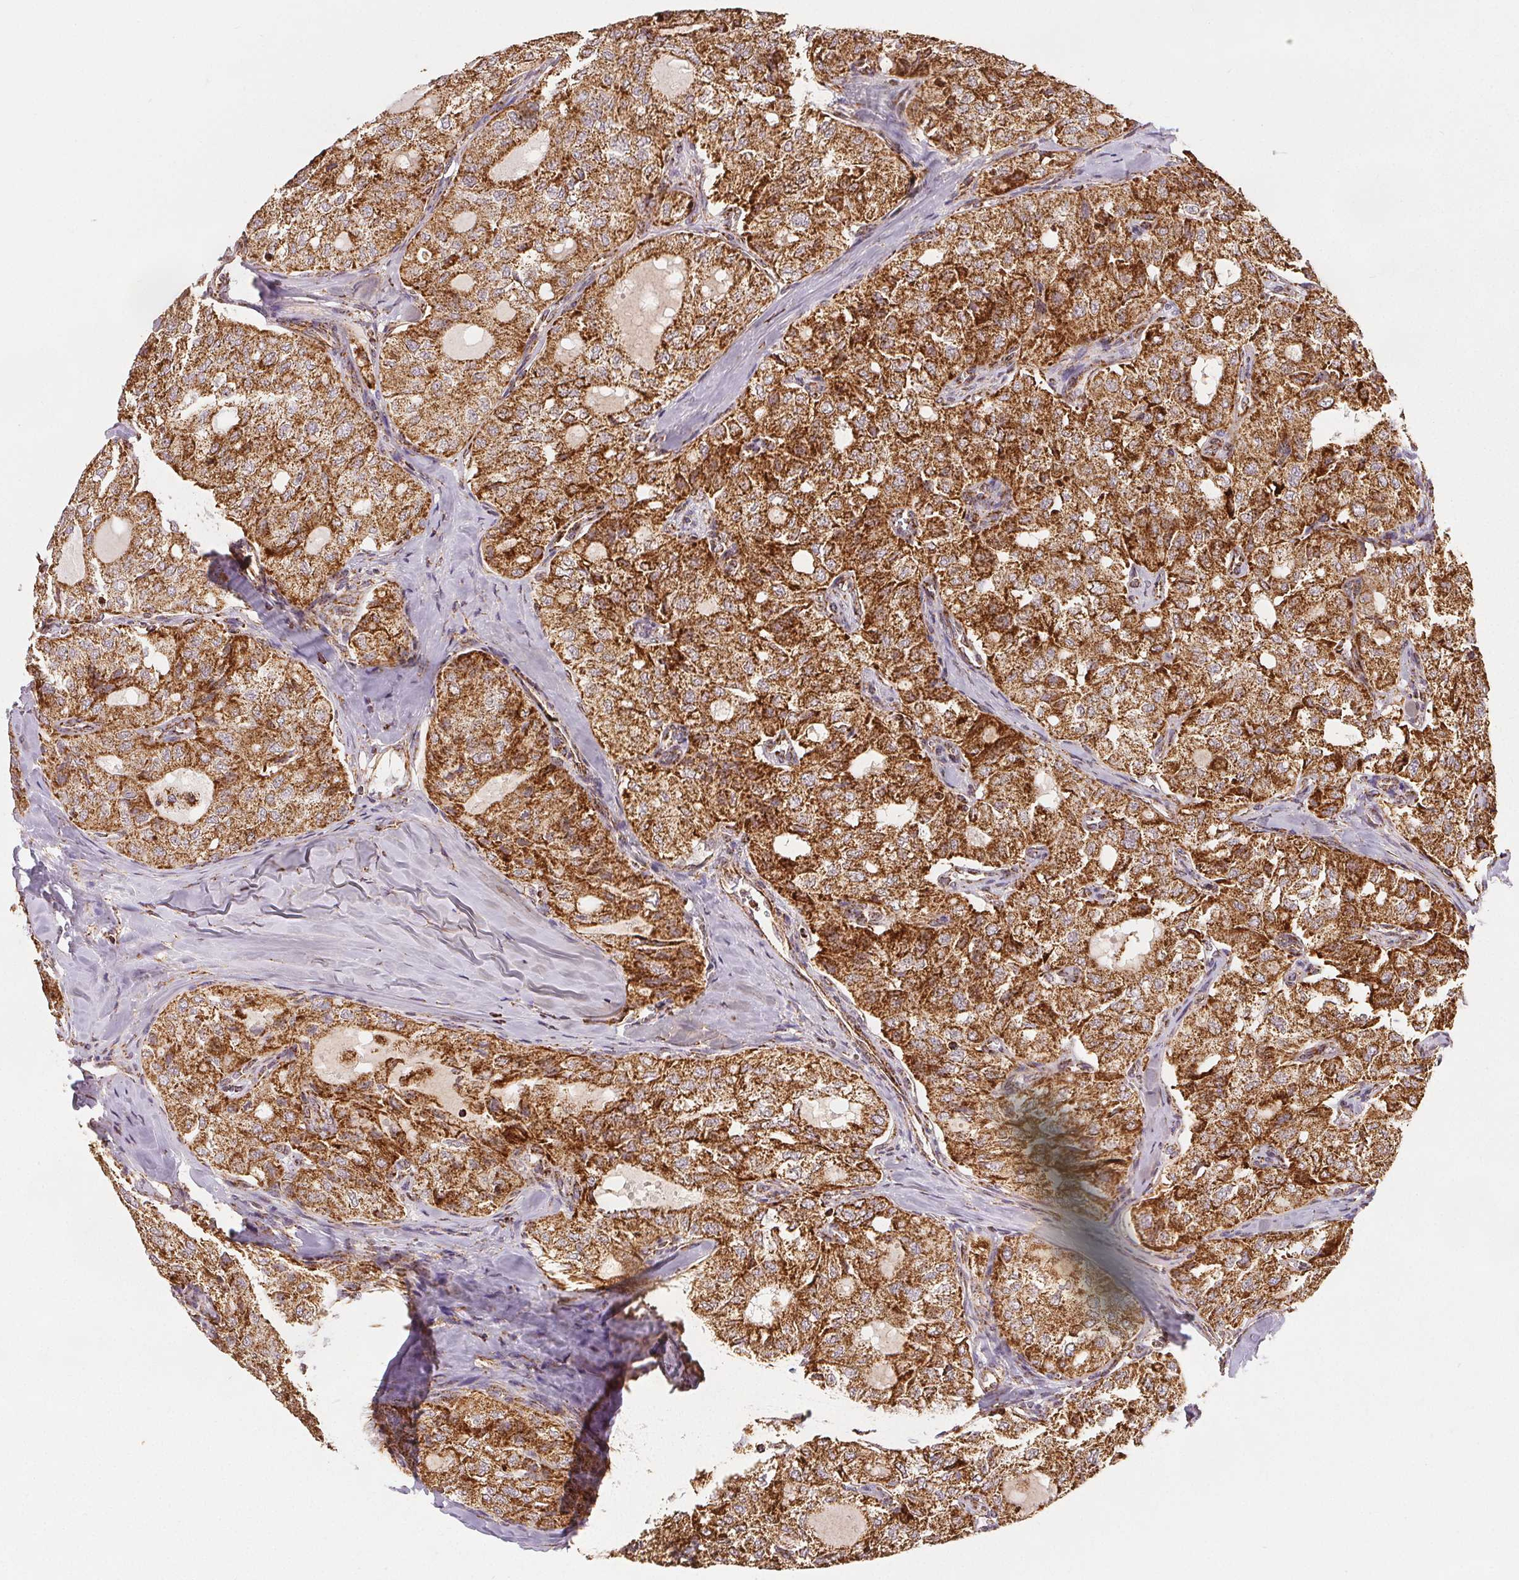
{"staining": {"intensity": "strong", "quantity": ">75%", "location": "cytoplasmic/membranous"}, "tissue": "thyroid cancer", "cell_type": "Tumor cells", "image_type": "cancer", "snomed": [{"axis": "morphology", "description": "Follicular adenoma carcinoma, NOS"}, {"axis": "topography", "description": "Thyroid gland"}], "caption": "The micrograph exhibits immunohistochemical staining of thyroid cancer. There is strong cytoplasmic/membranous positivity is present in about >75% of tumor cells. The staining is performed using DAB (3,3'-diaminobenzidine) brown chromogen to label protein expression. The nuclei are counter-stained blue using hematoxylin.", "gene": "SDHB", "patient": {"sex": "male", "age": 75}}